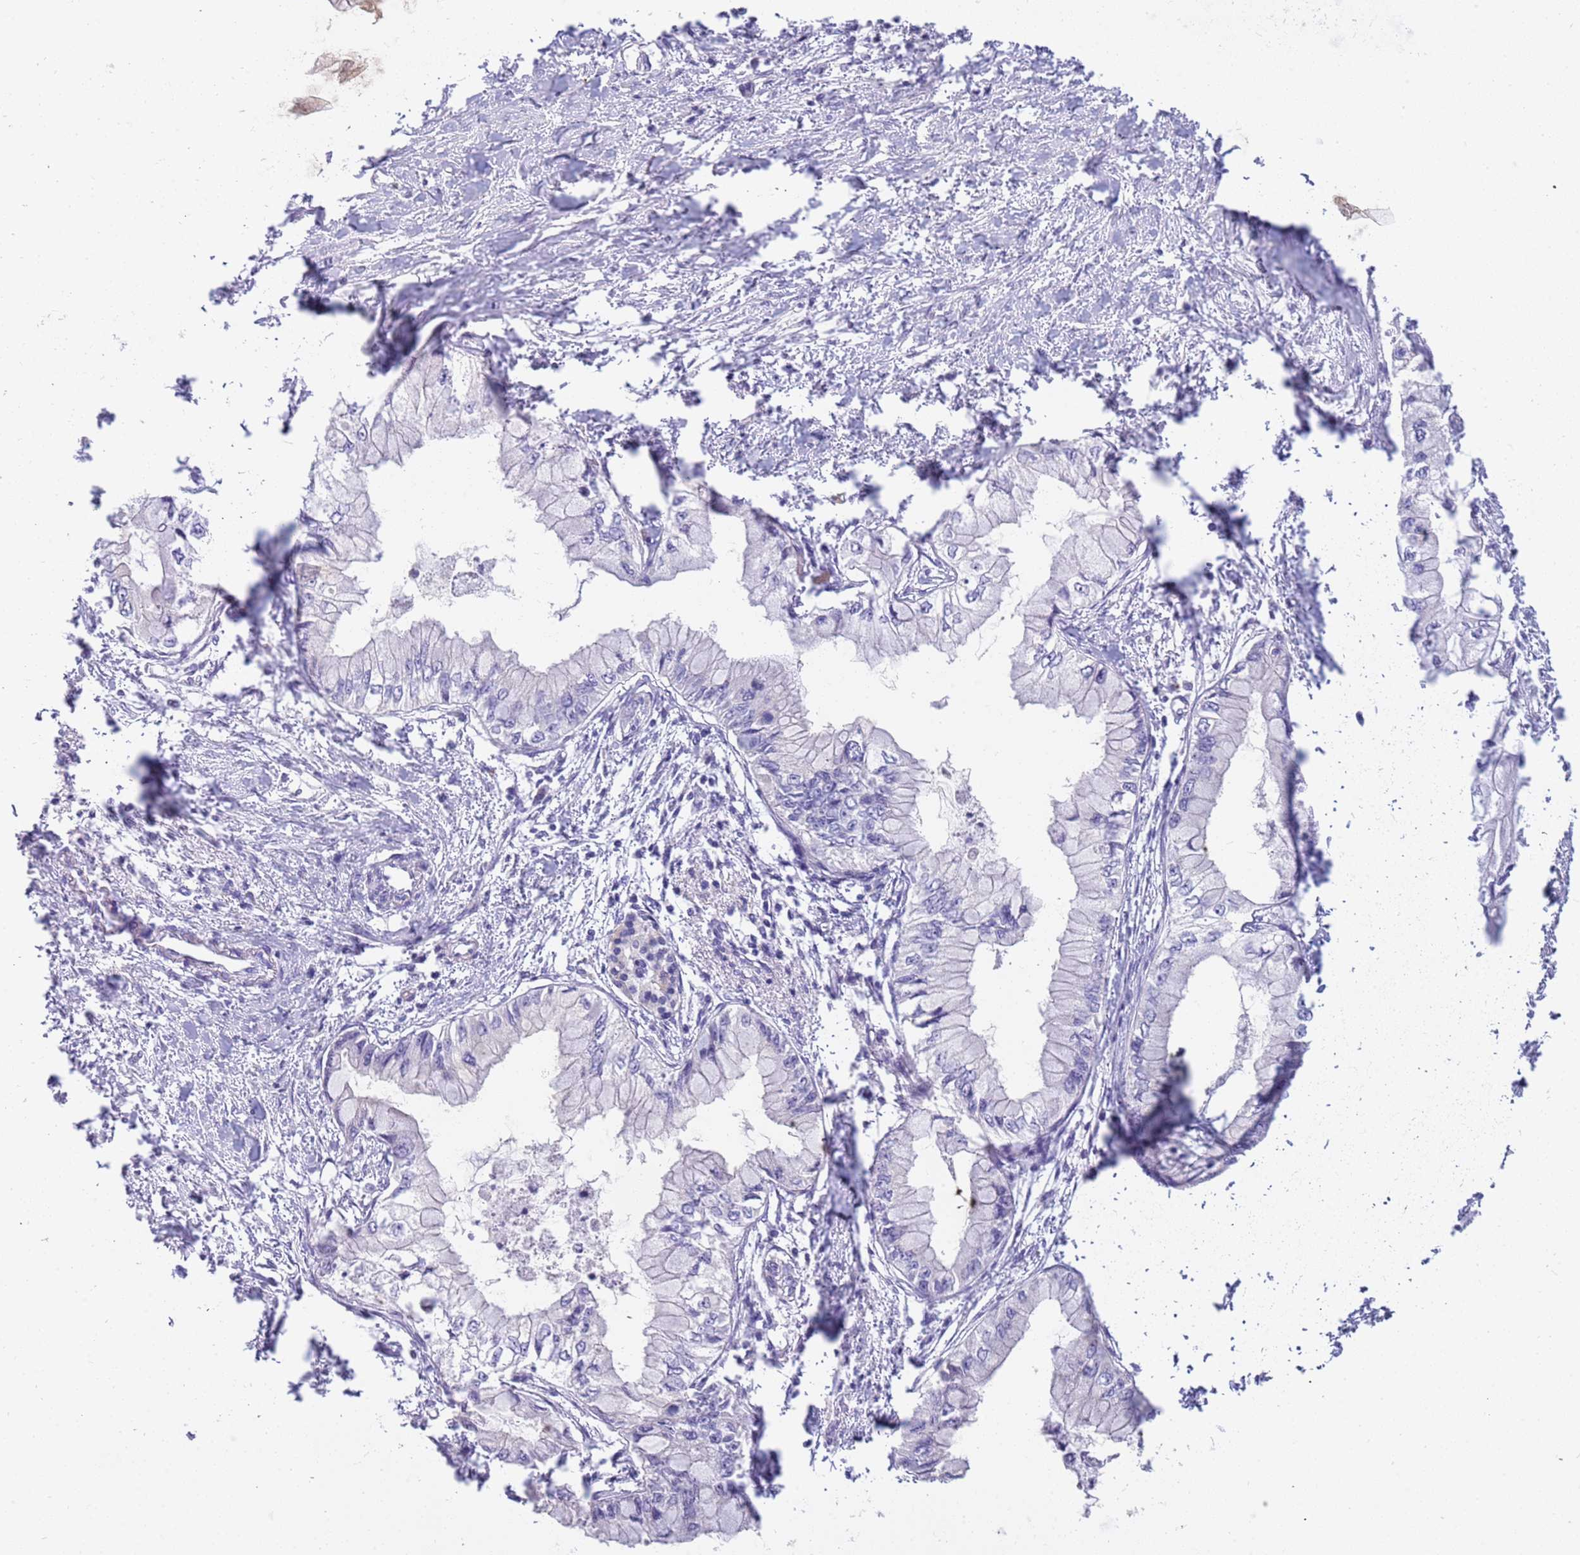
{"staining": {"intensity": "negative", "quantity": "none", "location": "none"}, "tissue": "pancreatic cancer", "cell_type": "Tumor cells", "image_type": "cancer", "snomed": [{"axis": "morphology", "description": "Adenocarcinoma, NOS"}, {"axis": "topography", "description": "Pancreas"}], "caption": "The IHC photomicrograph has no significant staining in tumor cells of pancreatic adenocarcinoma tissue.", "gene": "RHCG", "patient": {"sex": "male", "age": 48}}